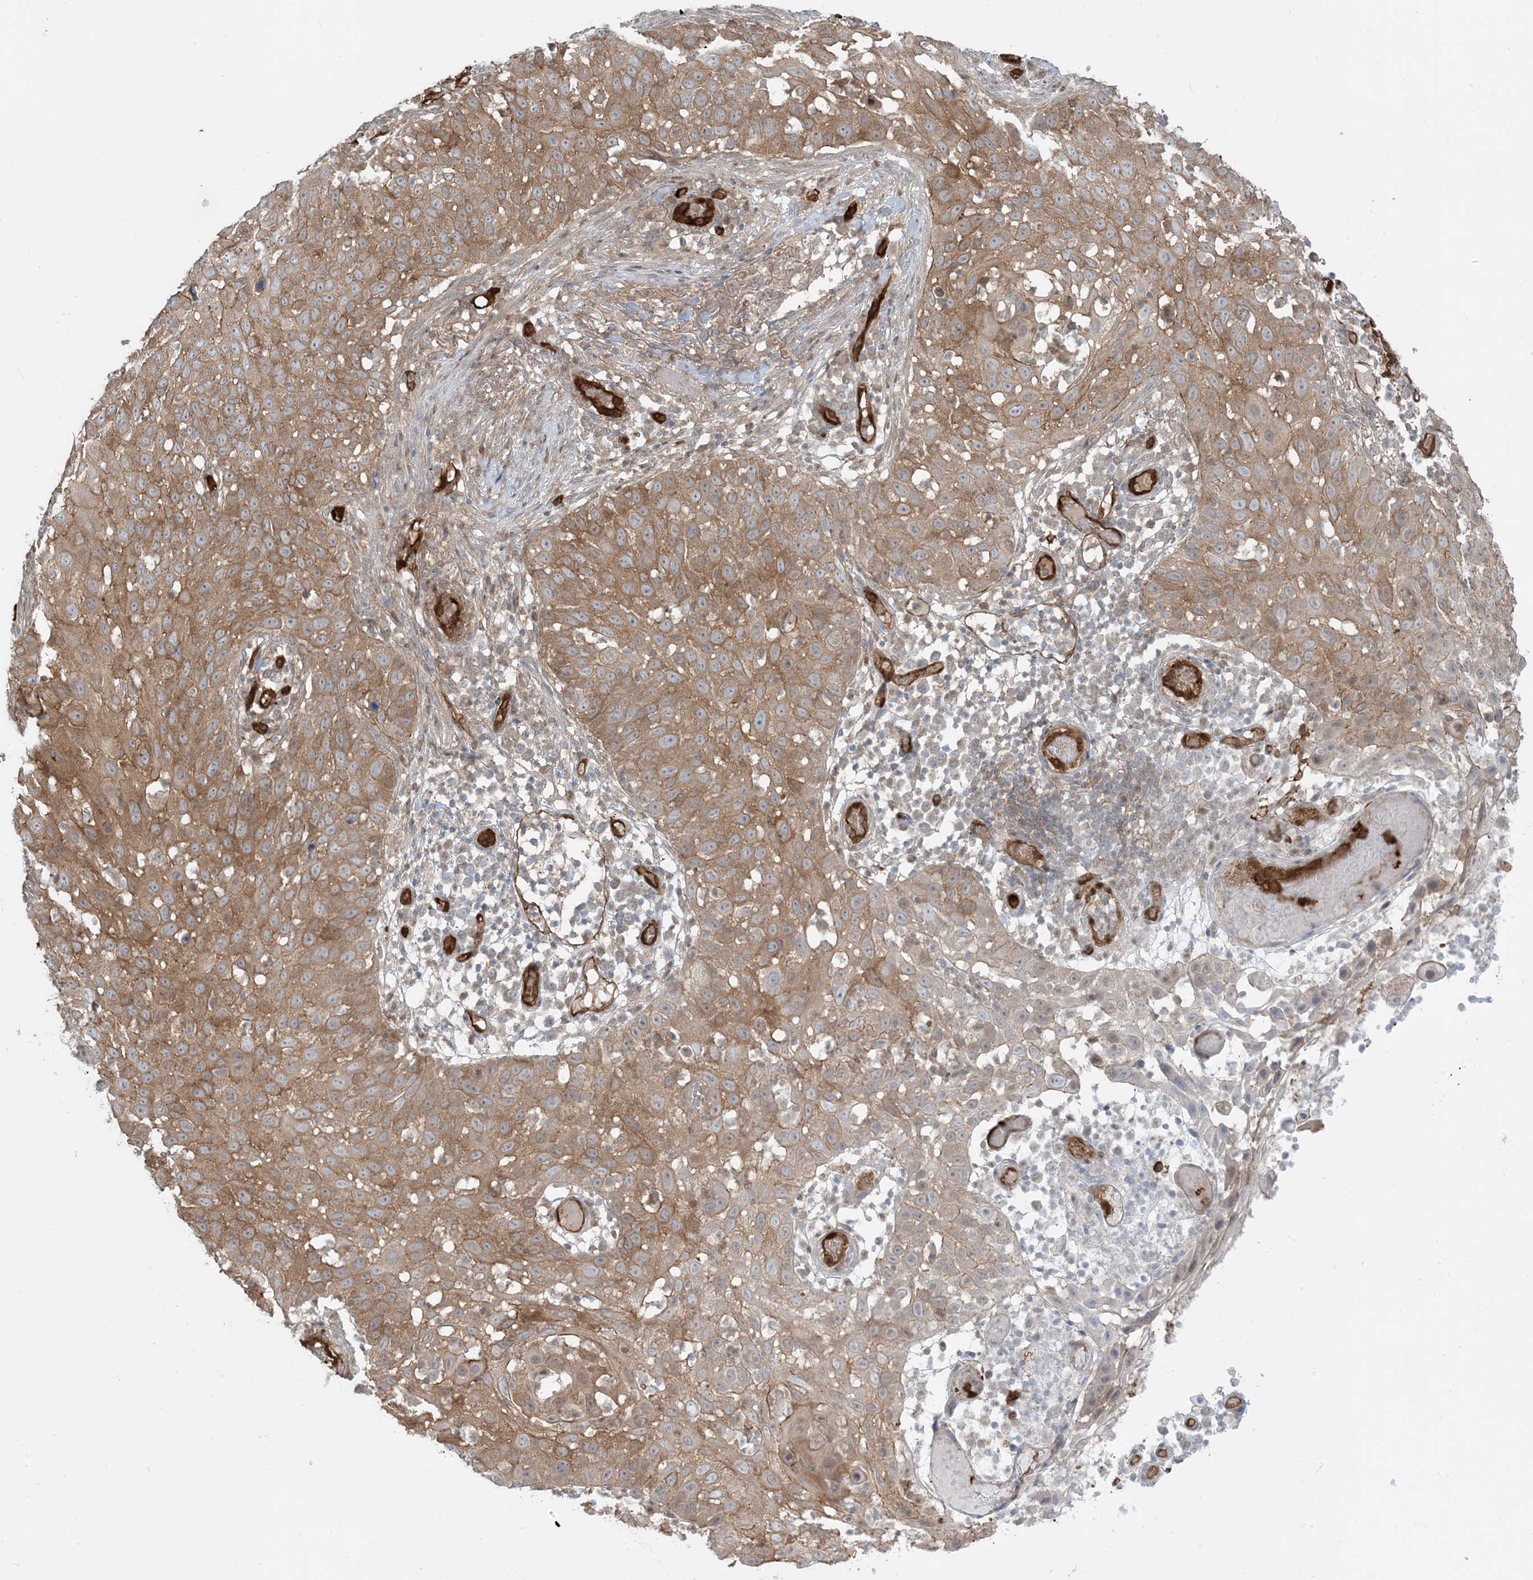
{"staining": {"intensity": "moderate", "quantity": ">75%", "location": "cytoplasmic/membranous"}, "tissue": "skin cancer", "cell_type": "Tumor cells", "image_type": "cancer", "snomed": [{"axis": "morphology", "description": "Squamous cell carcinoma, NOS"}, {"axis": "topography", "description": "Skin"}], "caption": "DAB immunohistochemical staining of human squamous cell carcinoma (skin) shows moderate cytoplasmic/membranous protein staining in approximately >75% of tumor cells.", "gene": "PPM1F", "patient": {"sex": "female", "age": 44}}